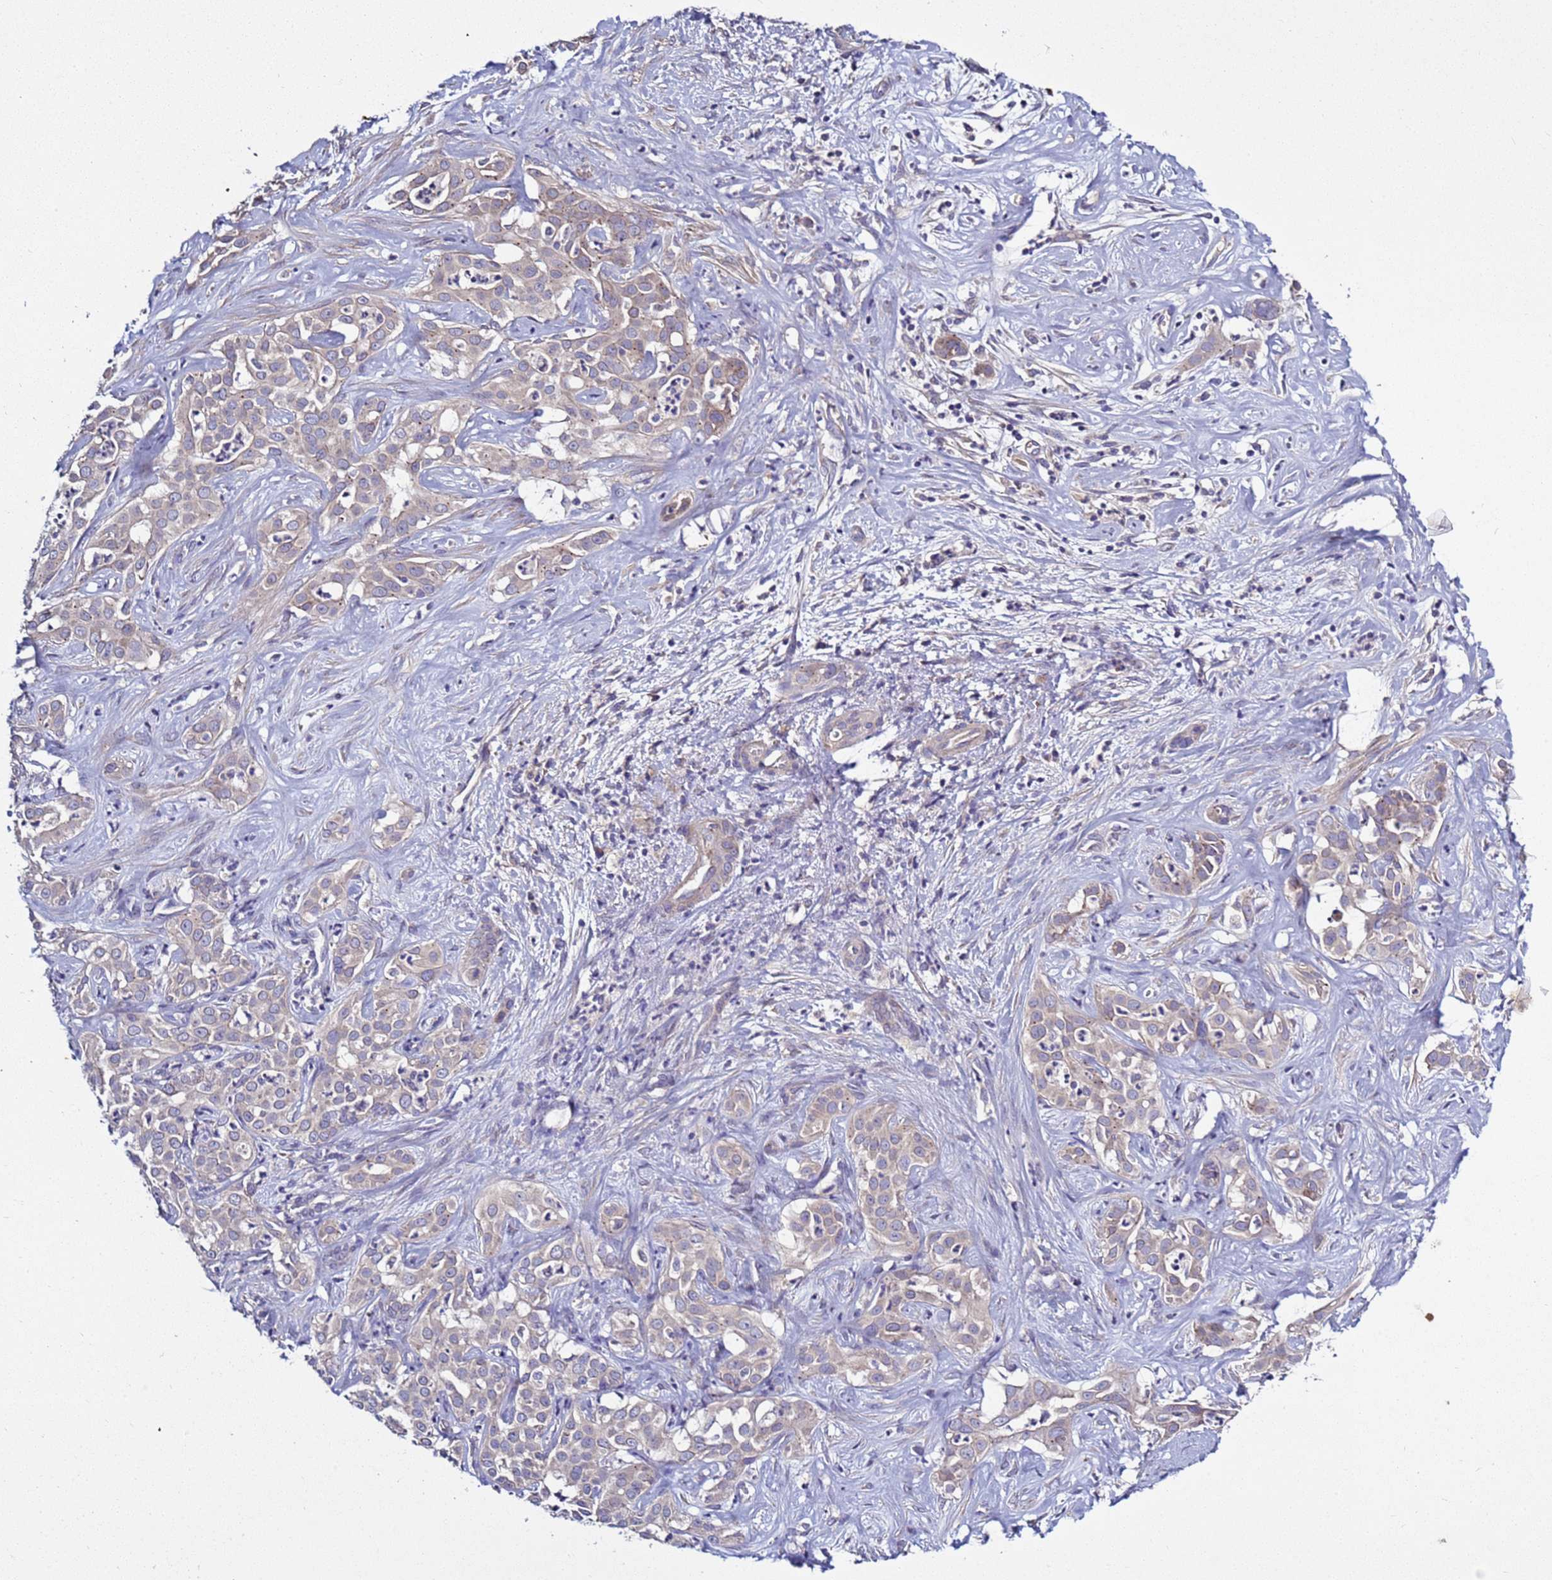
{"staining": {"intensity": "weak", "quantity": "<25%", "location": "cytoplasmic/membranous"}, "tissue": "liver cancer", "cell_type": "Tumor cells", "image_type": "cancer", "snomed": [{"axis": "morphology", "description": "Cholangiocarcinoma"}, {"axis": "topography", "description": "Liver"}], "caption": "Immunohistochemical staining of cholangiocarcinoma (liver) exhibits no significant positivity in tumor cells.", "gene": "RABL2B", "patient": {"sex": "male", "age": 67}}